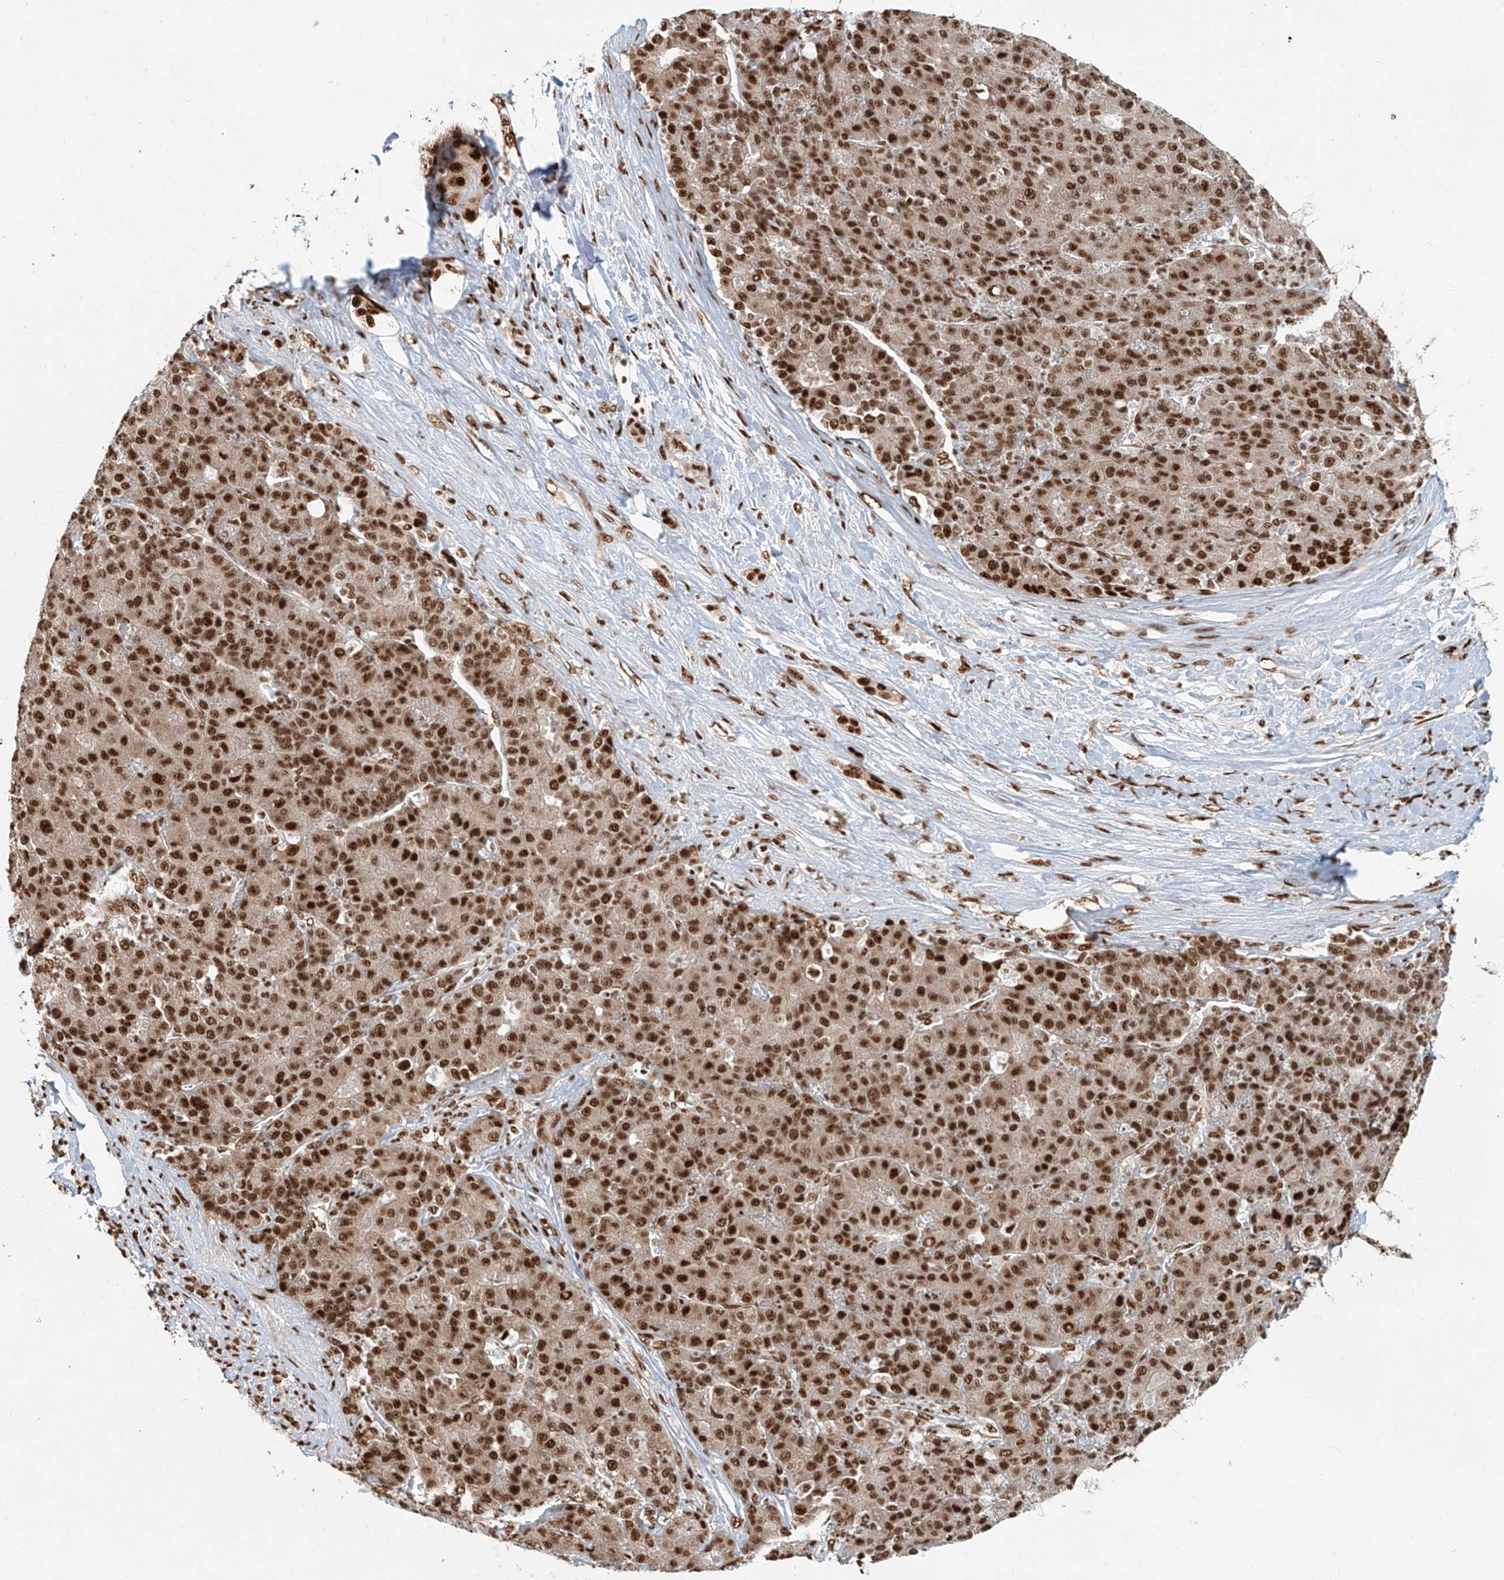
{"staining": {"intensity": "strong", "quantity": ">75%", "location": "nuclear"}, "tissue": "liver cancer", "cell_type": "Tumor cells", "image_type": "cancer", "snomed": [{"axis": "morphology", "description": "Carcinoma, Hepatocellular, NOS"}, {"axis": "topography", "description": "Liver"}], "caption": "A brown stain shows strong nuclear expression of a protein in liver cancer (hepatocellular carcinoma) tumor cells. (IHC, brightfield microscopy, high magnification).", "gene": "FAM193B", "patient": {"sex": "male", "age": 65}}